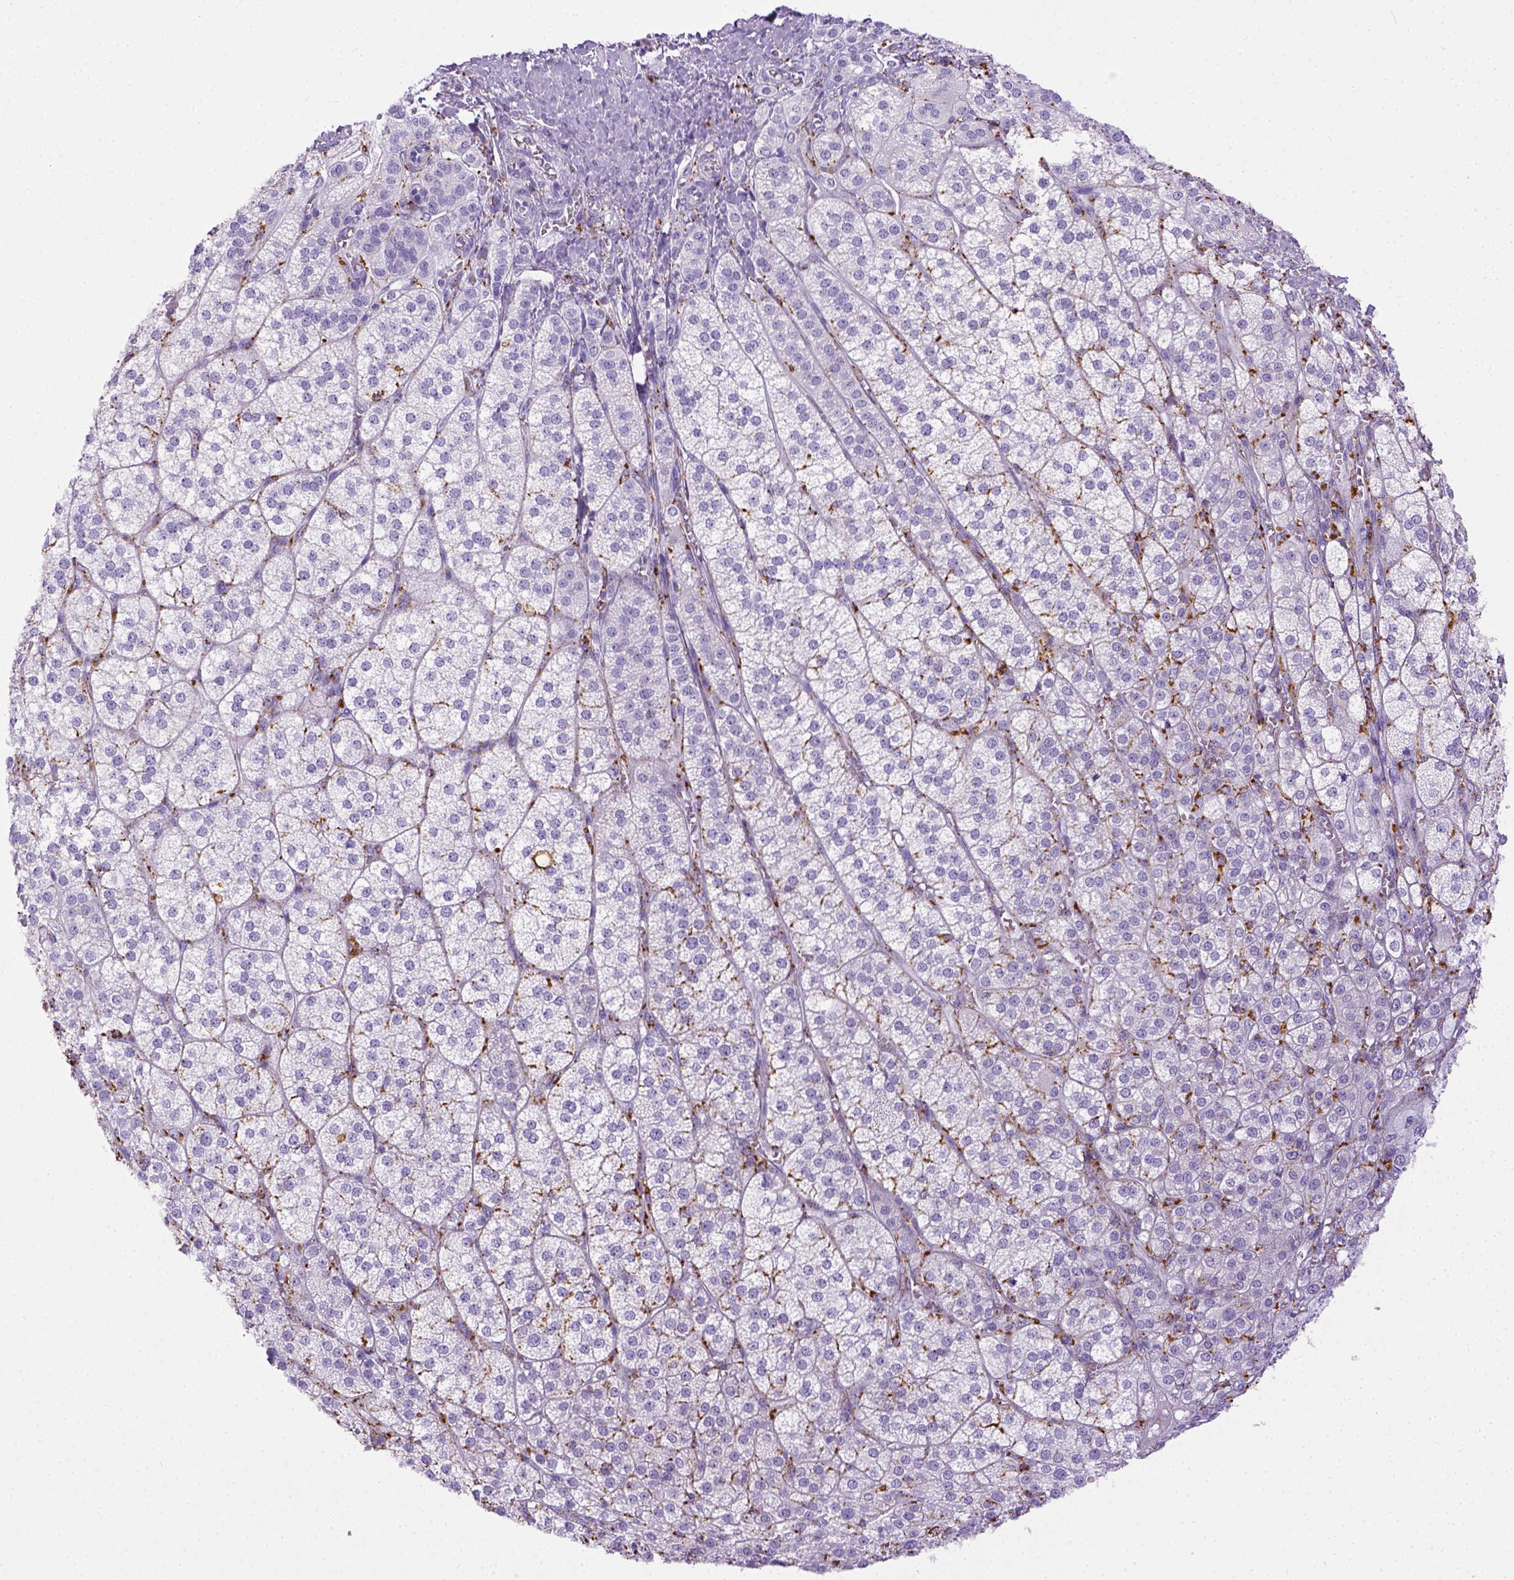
{"staining": {"intensity": "negative", "quantity": "none", "location": "none"}, "tissue": "adrenal gland", "cell_type": "Glandular cells", "image_type": "normal", "snomed": [{"axis": "morphology", "description": "Normal tissue, NOS"}, {"axis": "topography", "description": "Adrenal gland"}], "caption": "This is an IHC image of normal adrenal gland. There is no expression in glandular cells.", "gene": "CD68", "patient": {"sex": "female", "age": 60}}